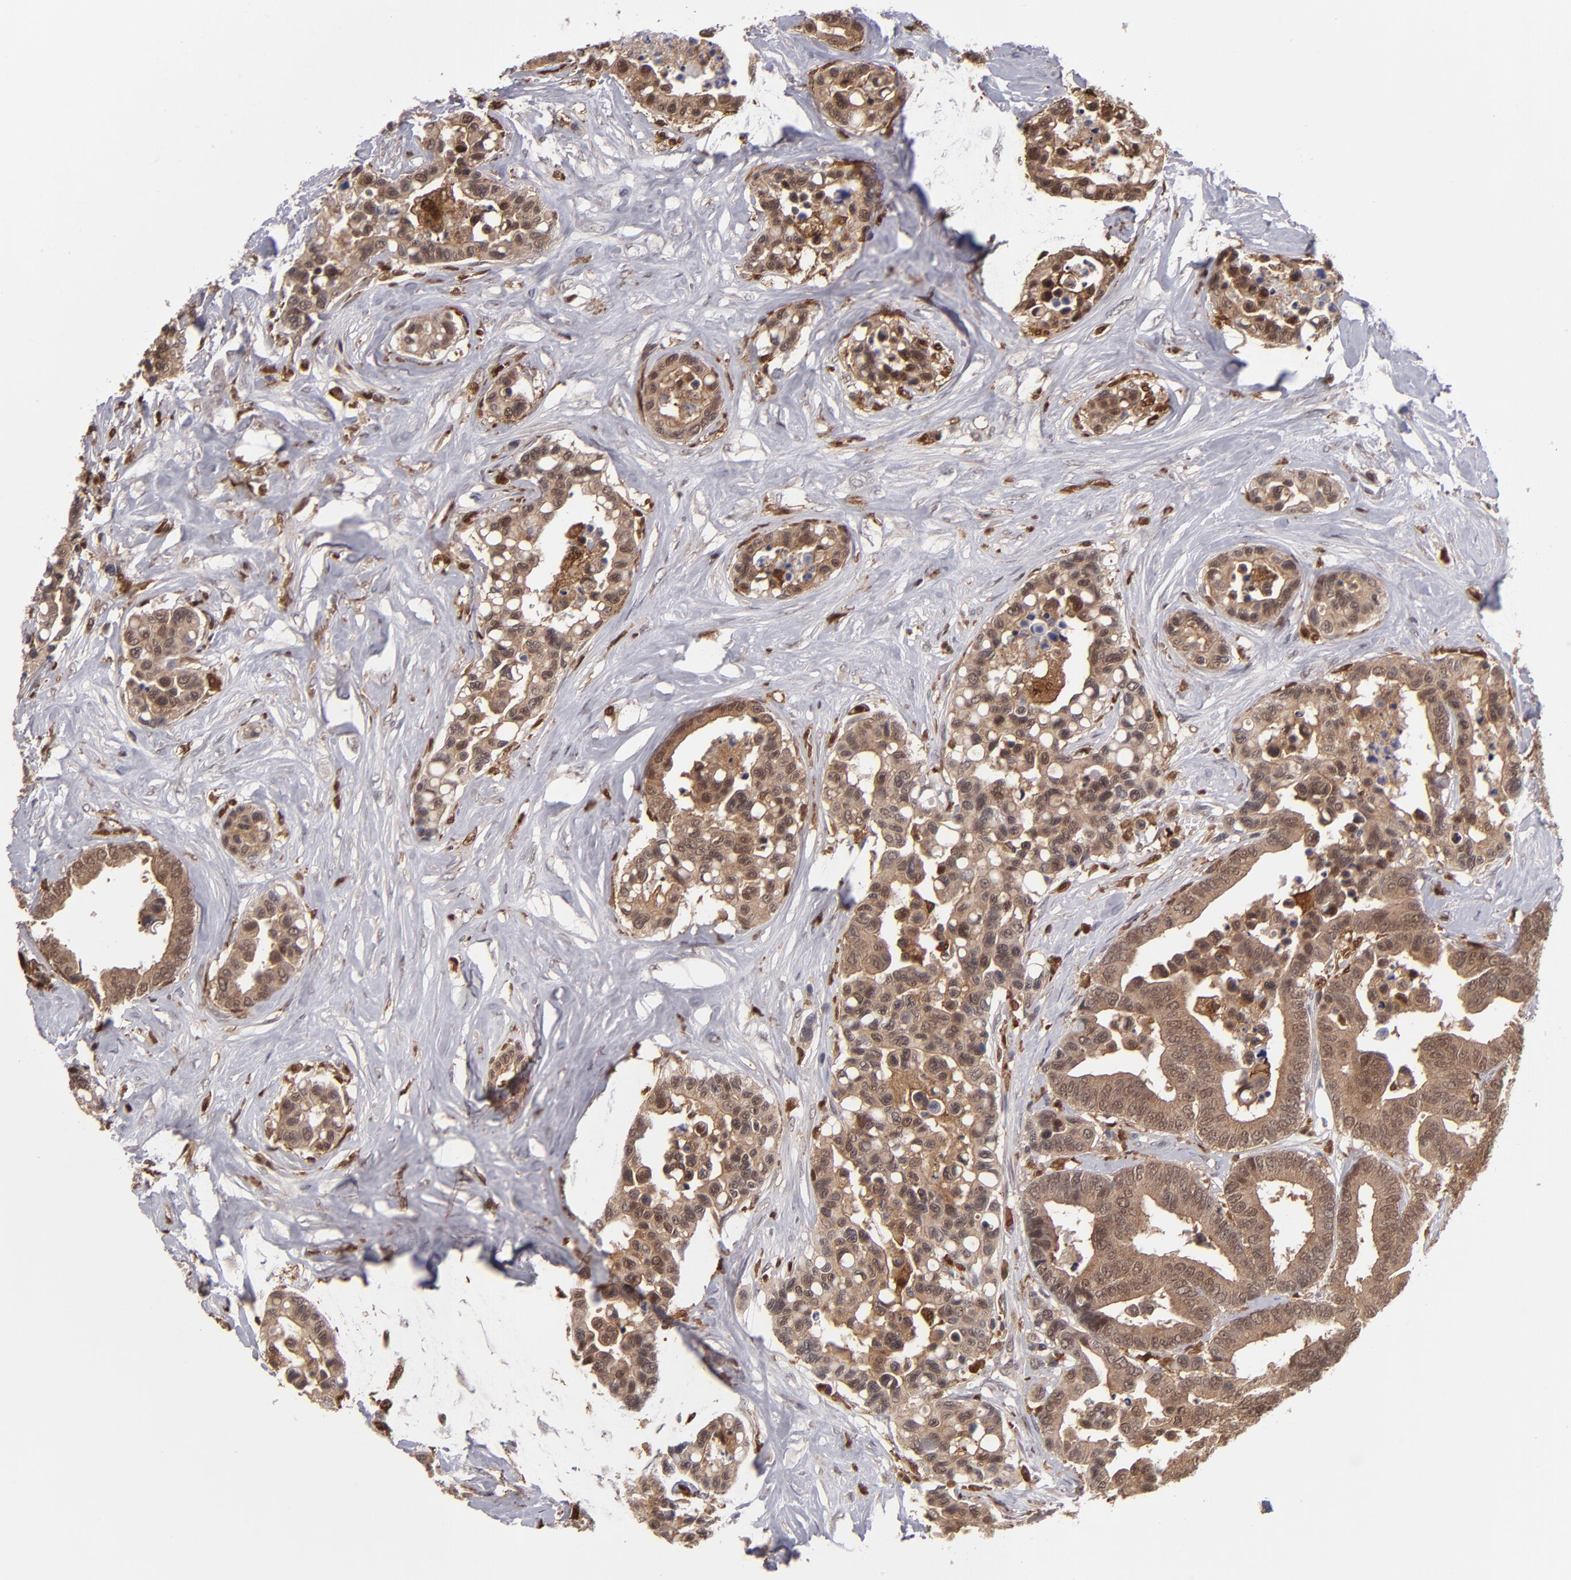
{"staining": {"intensity": "moderate", "quantity": ">75%", "location": "cytoplasmic/membranous,nuclear"}, "tissue": "colorectal cancer", "cell_type": "Tumor cells", "image_type": "cancer", "snomed": [{"axis": "morphology", "description": "Adenocarcinoma, NOS"}, {"axis": "topography", "description": "Colon"}], "caption": "Immunohistochemical staining of human adenocarcinoma (colorectal) demonstrates medium levels of moderate cytoplasmic/membranous and nuclear staining in approximately >75% of tumor cells.", "gene": "GRB2", "patient": {"sex": "male", "age": 82}}